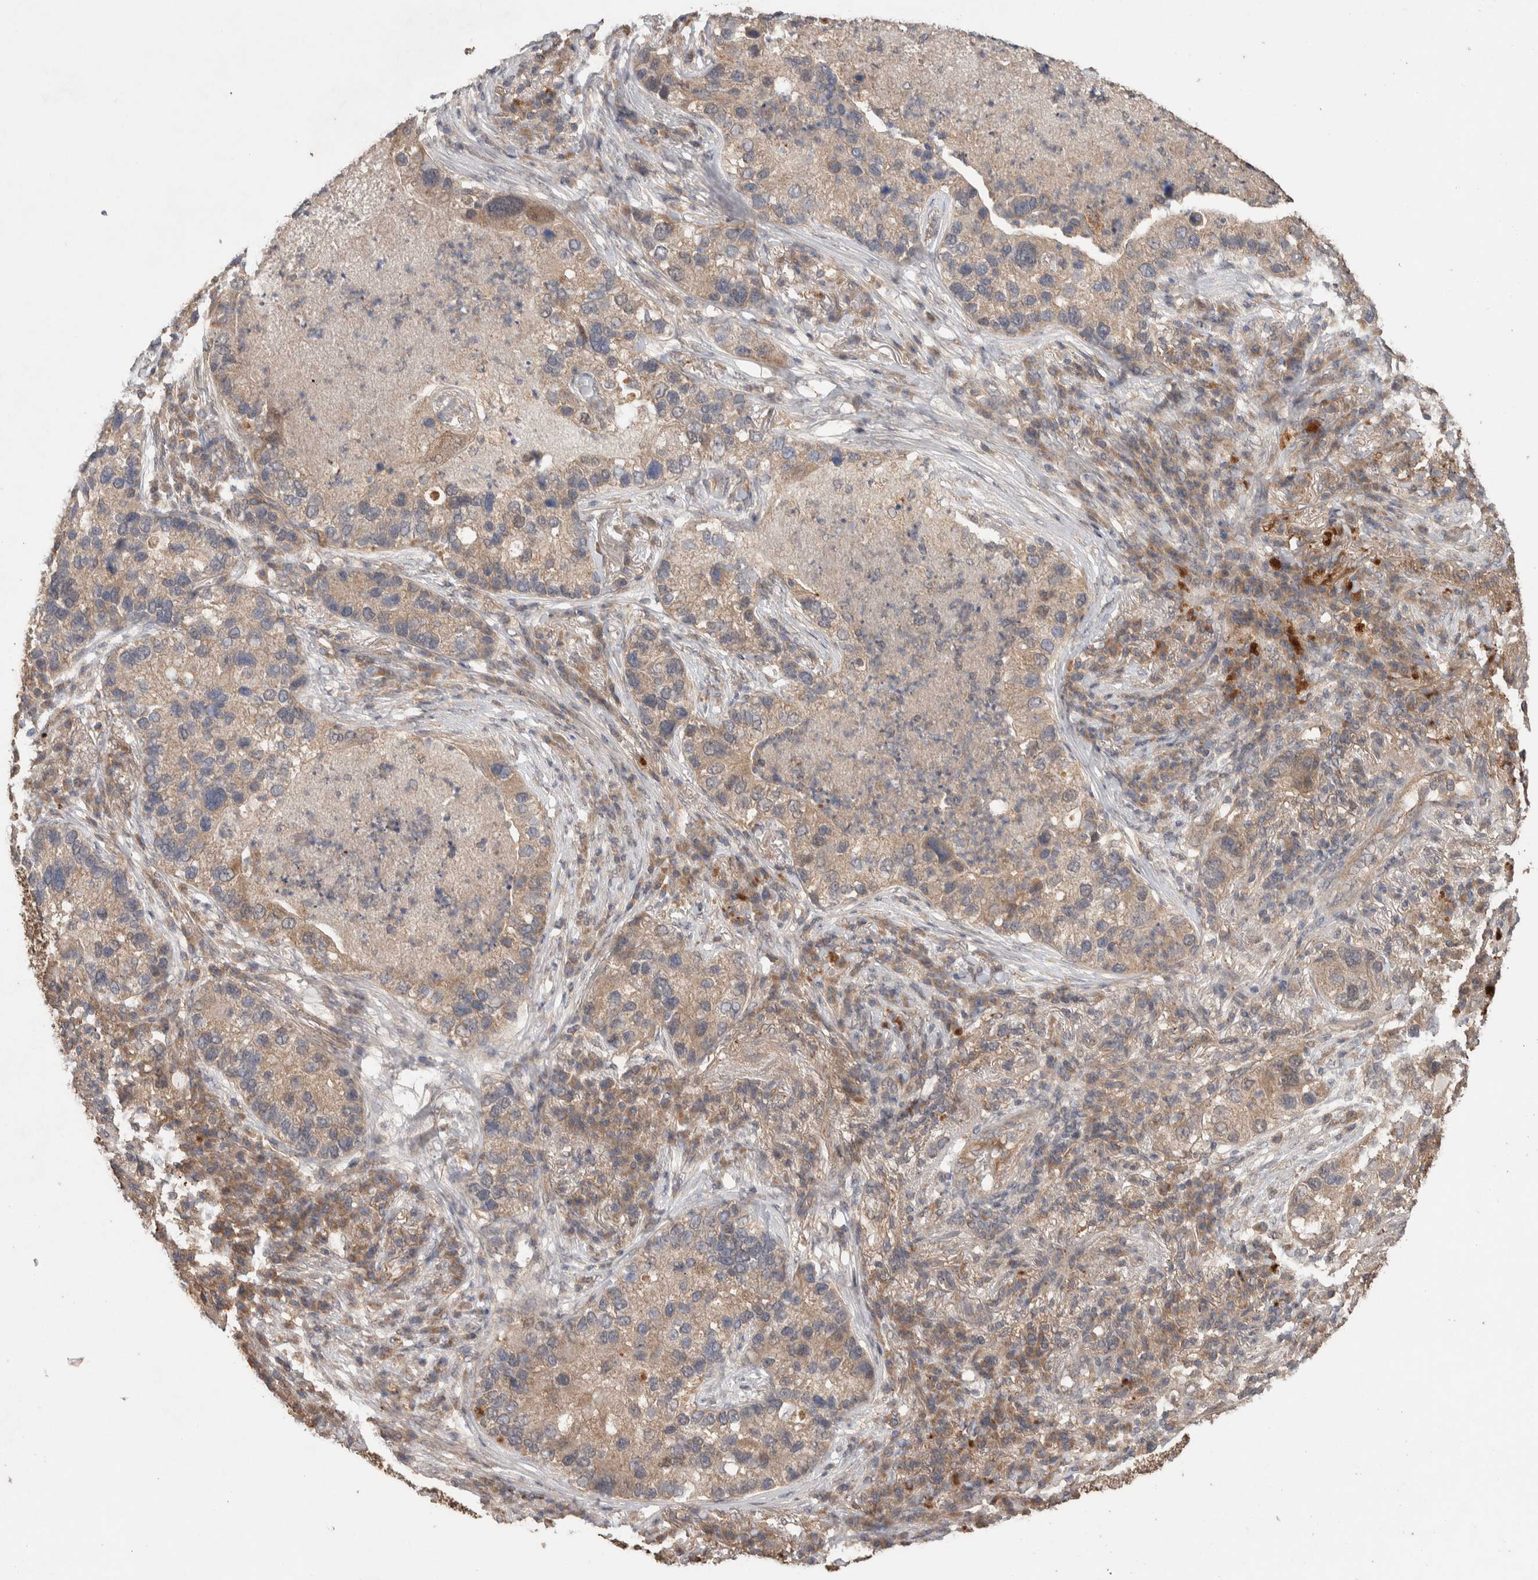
{"staining": {"intensity": "weak", "quantity": ">75%", "location": "cytoplasmic/membranous"}, "tissue": "lung cancer", "cell_type": "Tumor cells", "image_type": "cancer", "snomed": [{"axis": "morphology", "description": "Normal tissue, NOS"}, {"axis": "morphology", "description": "Adenocarcinoma, NOS"}, {"axis": "topography", "description": "Bronchus"}, {"axis": "topography", "description": "Lung"}], "caption": "DAB (3,3'-diaminobenzidine) immunohistochemical staining of human lung cancer demonstrates weak cytoplasmic/membranous protein positivity in about >75% of tumor cells.", "gene": "KCNJ5", "patient": {"sex": "male", "age": 54}}